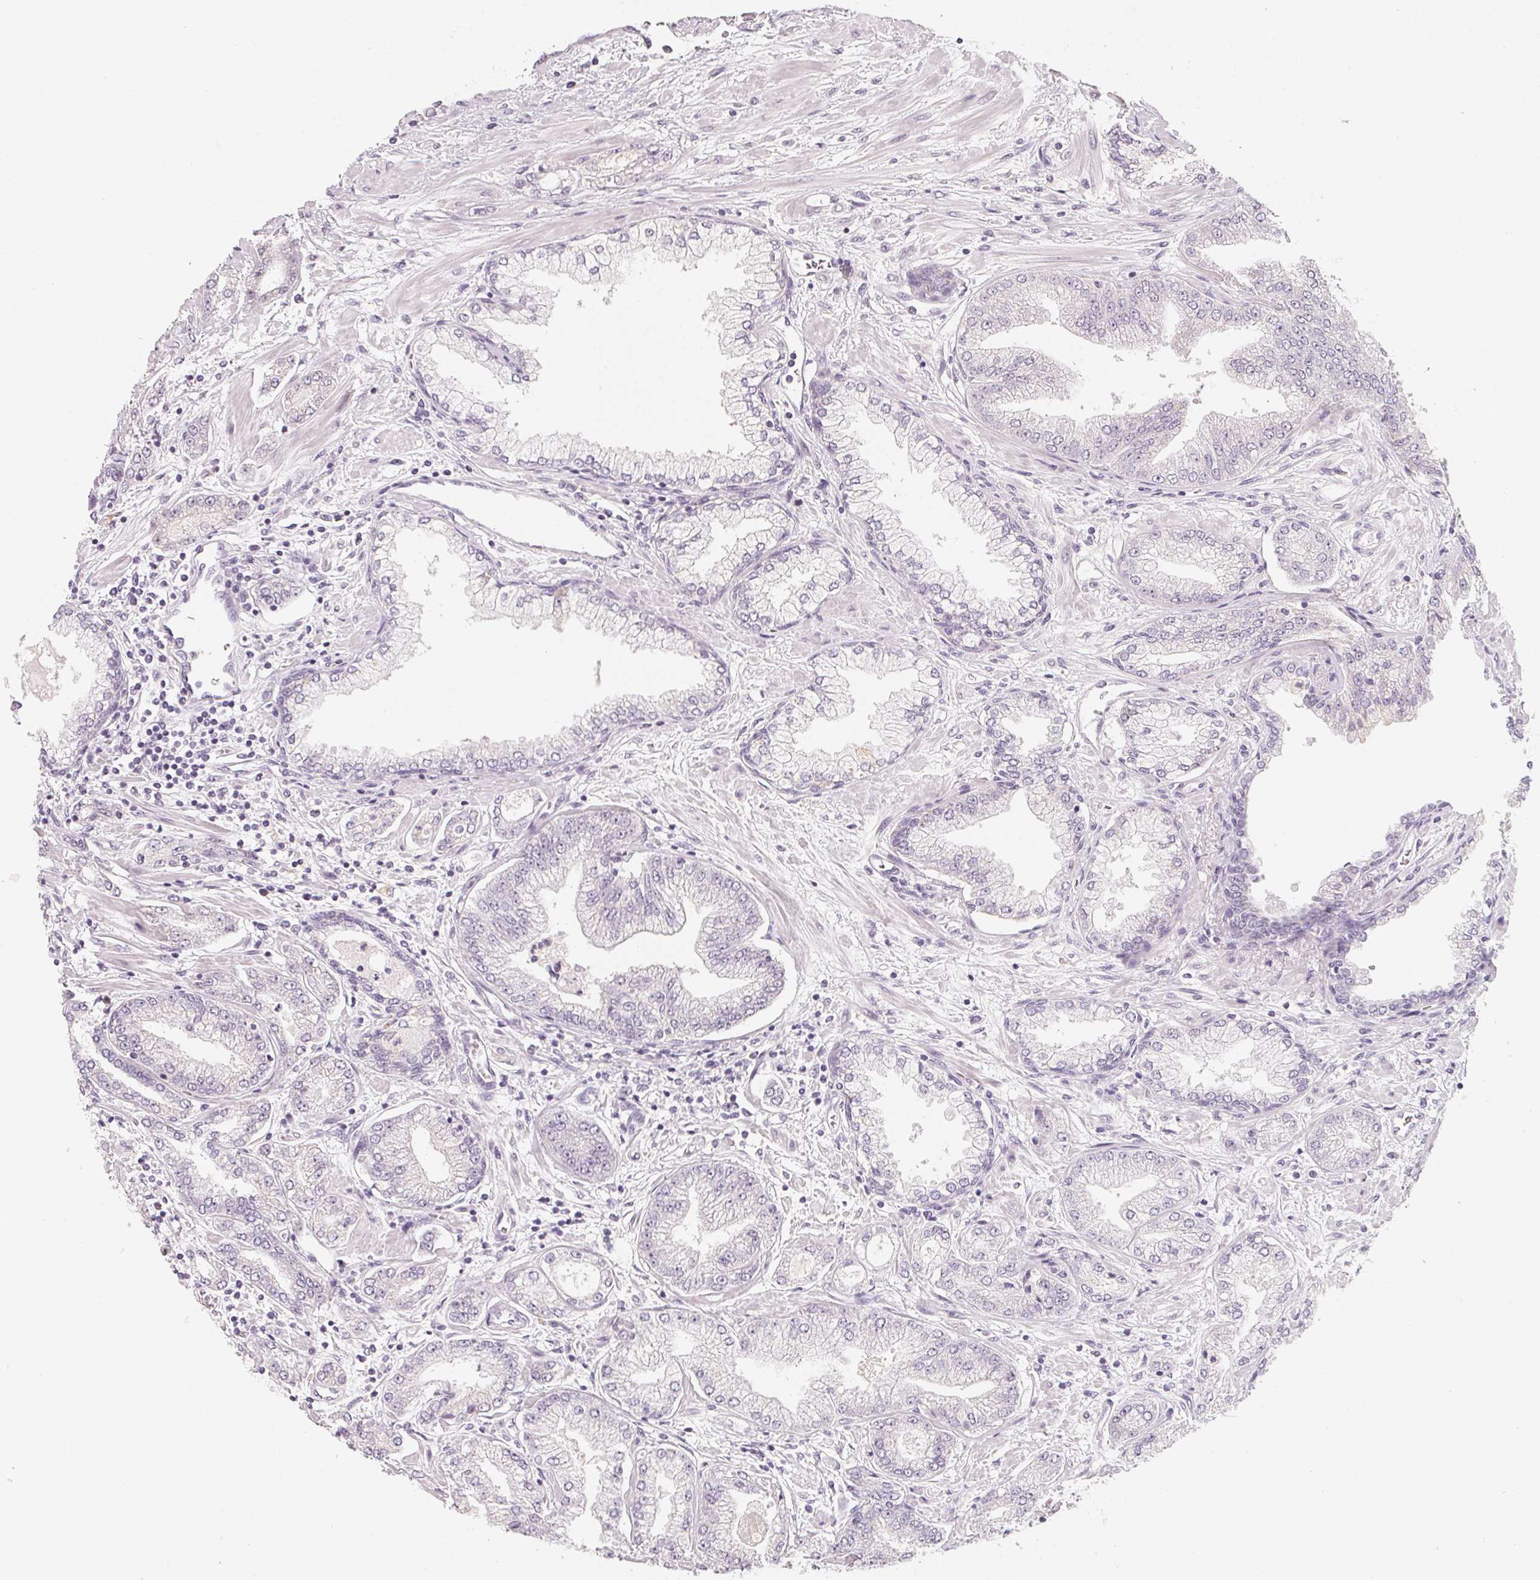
{"staining": {"intensity": "negative", "quantity": "none", "location": "none"}, "tissue": "prostate cancer", "cell_type": "Tumor cells", "image_type": "cancer", "snomed": [{"axis": "morphology", "description": "Adenocarcinoma, Low grade"}, {"axis": "topography", "description": "Prostate"}], "caption": "DAB immunohistochemical staining of human prostate cancer (low-grade adenocarcinoma) displays no significant positivity in tumor cells.", "gene": "ANKRD31", "patient": {"sex": "male", "age": 55}}